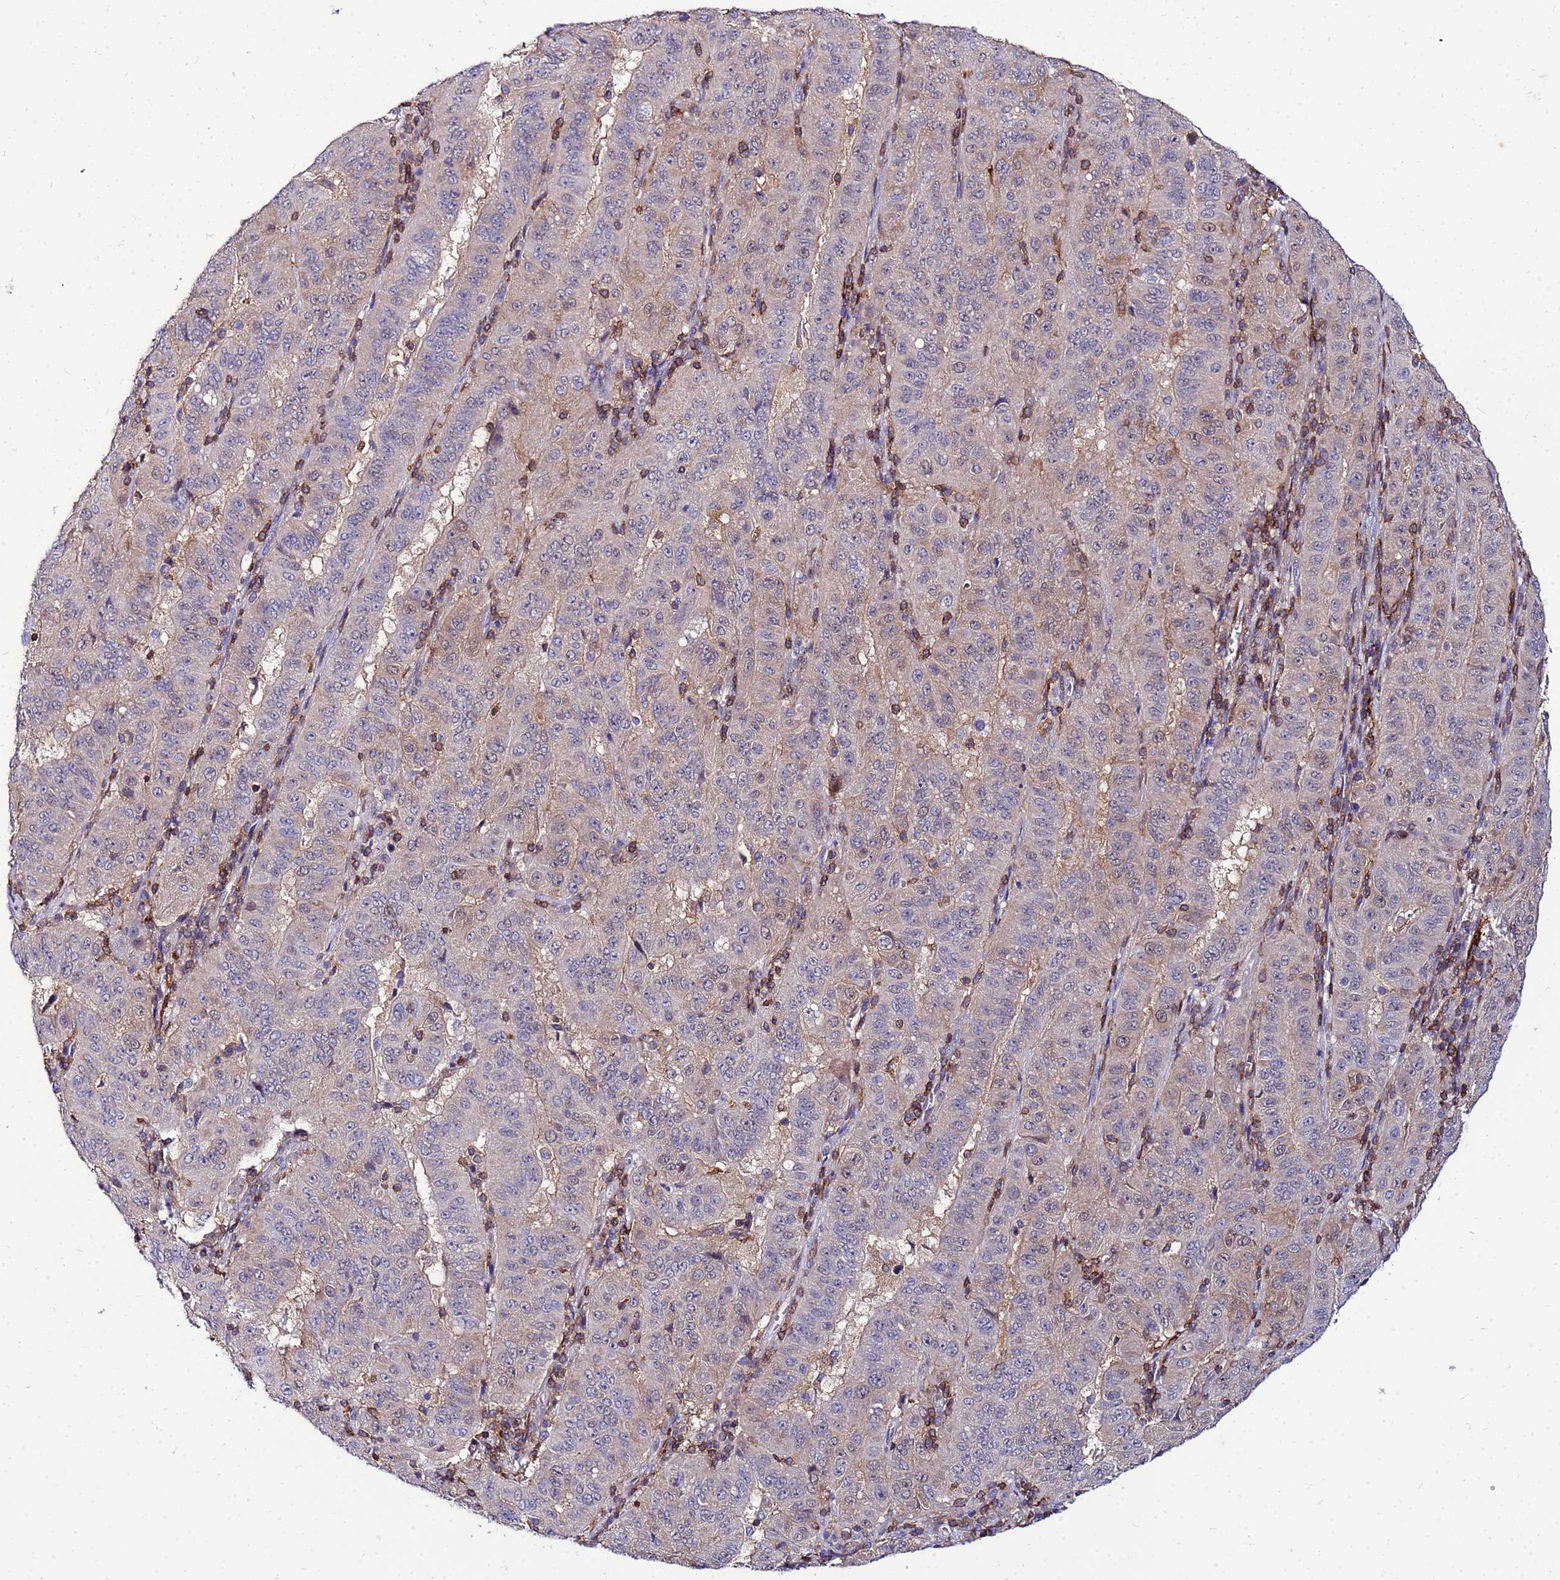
{"staining": {"intensity": "weak", "quantity": "<25%", "location": "cytoplasmic/membranous,nuclear"}, "tissue": "pancreatic cancer", "cell_type": "Tumor cells", "image_type": "cancer", "snomed": [{"axis": "morphology", "description": "Adenocarcinoma, NOS"}, {"axis": "topography", "description": "Pancreas"}], "caption": "Tumor cells show no significant protein staining in pancreatic cancer.", "gene": "DBNDD2", "patient": {"sex": "male", "age": 63}}